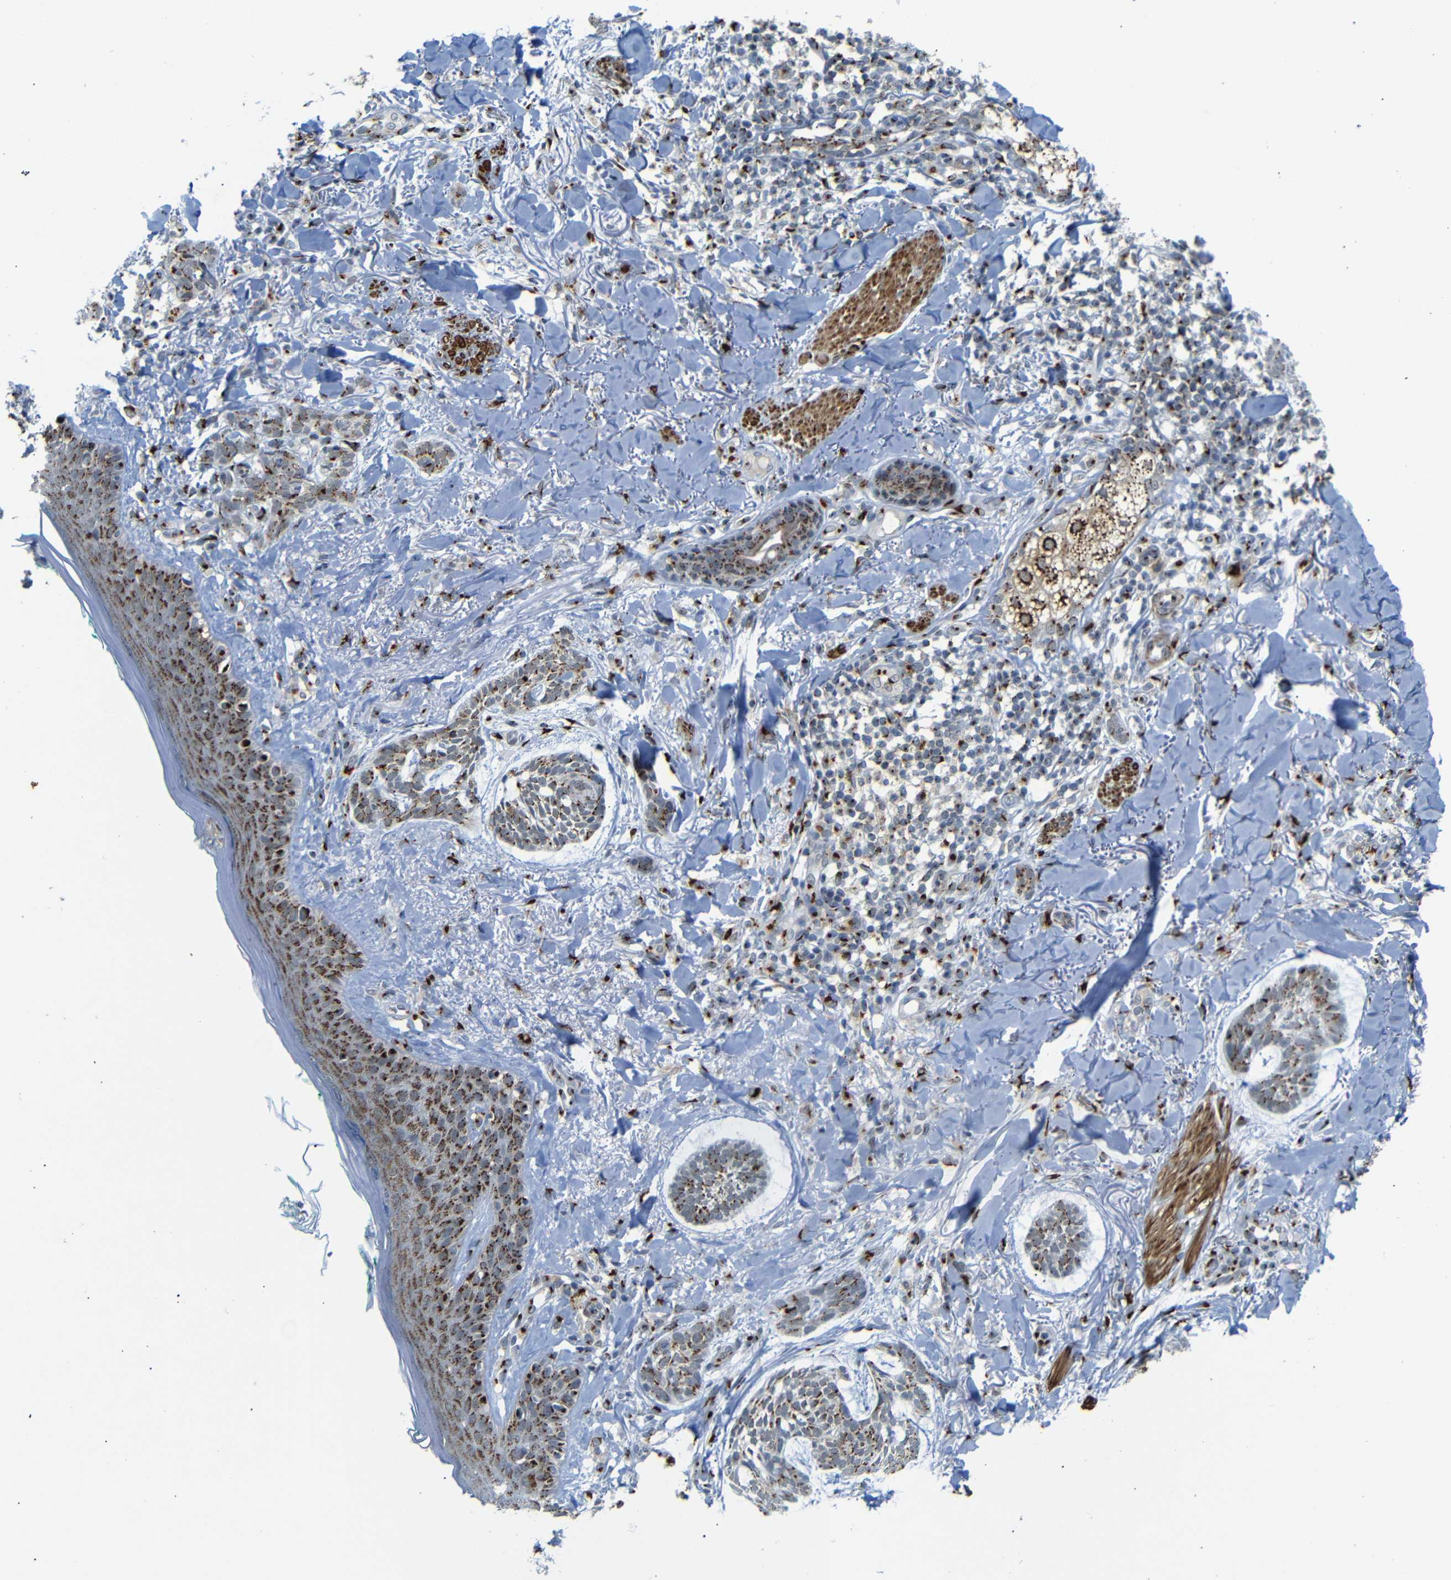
{"staining": {"intensity": "moderate", "quantity": ">75%", "location": "cytoplasmic/membranous"}, "tissue": "skin cancer", "cell_type": "Tumor cells", "image_type": "cancer", "snomed": [{"axis": "morphology", "description": "Basal cell carcinoma"}, {"axis": "topography", "description": "Skin"}], "caption": "This photomicrograph reveals basal cell carcinoma (skin) stained with immunohistochemistry to label a protein in brown. The cytoplasmic/membranous of tumor cells show moderate positivity for the protein. Nuclei are counter-stained blue.", "gene": "TGOLN2", "patient": {"sex": "male", "age": 43}}